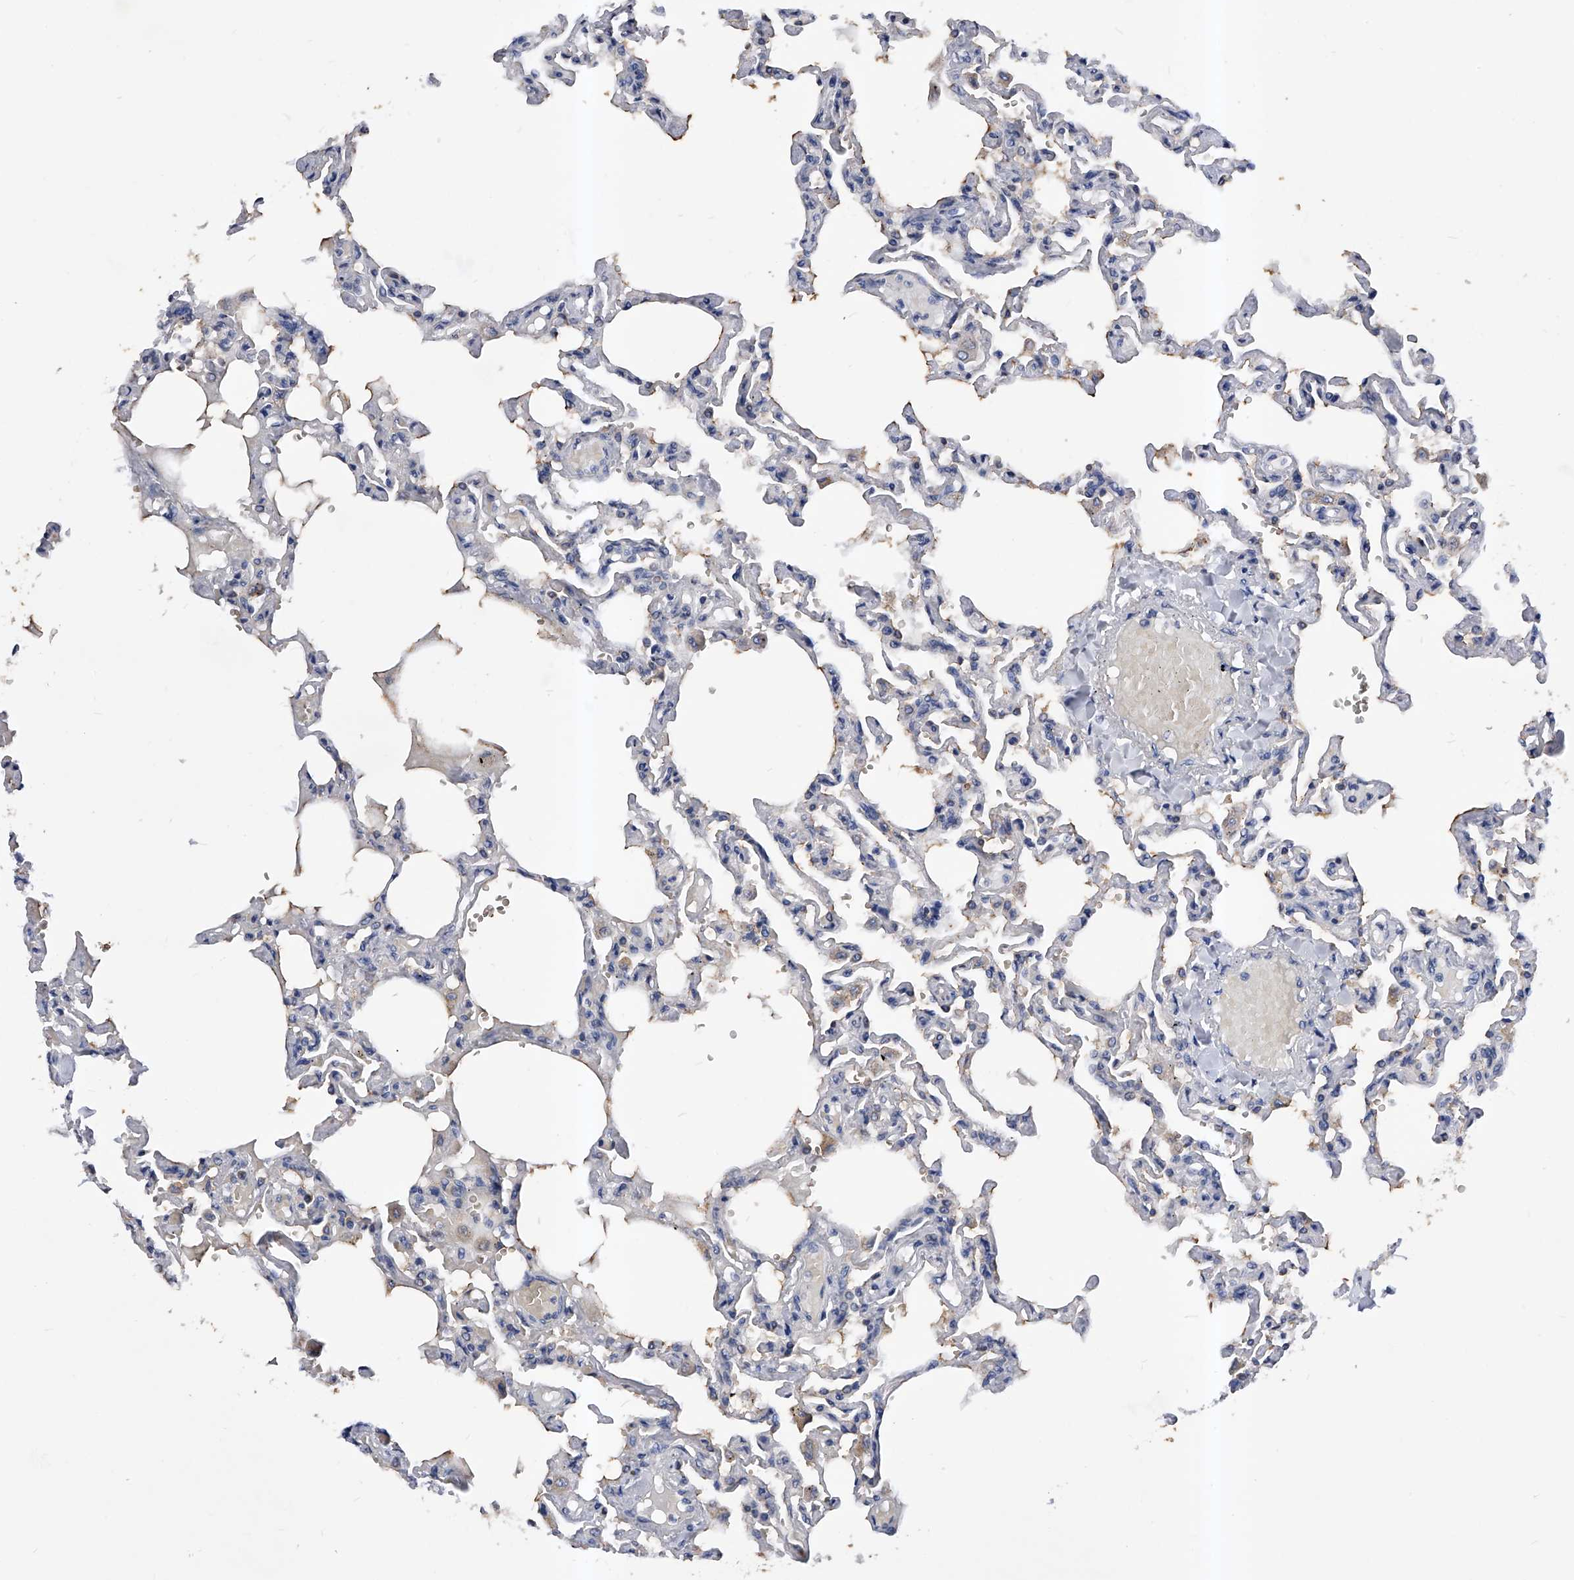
{"staining": {"intensity": "weak", "quantity": "<25%", "location": "cytoplasmic/membranous"}, "tissue": "lung", "cell_type": "Alveolar cells", "image_type": "normal", "snomed": [{"axis": "morphology", "description": "Normal tissue, NOS"}, {"axis": "topography", "description": "Lung"}], "caption": "Immunohistochemistry micrograph of benign lung: lung stained with DAB exhibits no significant protein positivity in alveolar cells. (DAB (3,3'-diaminobenzidine) IHC, high magnification).", "gene": "ARL4C", "patient": {"sex": "male", "age": 21}}